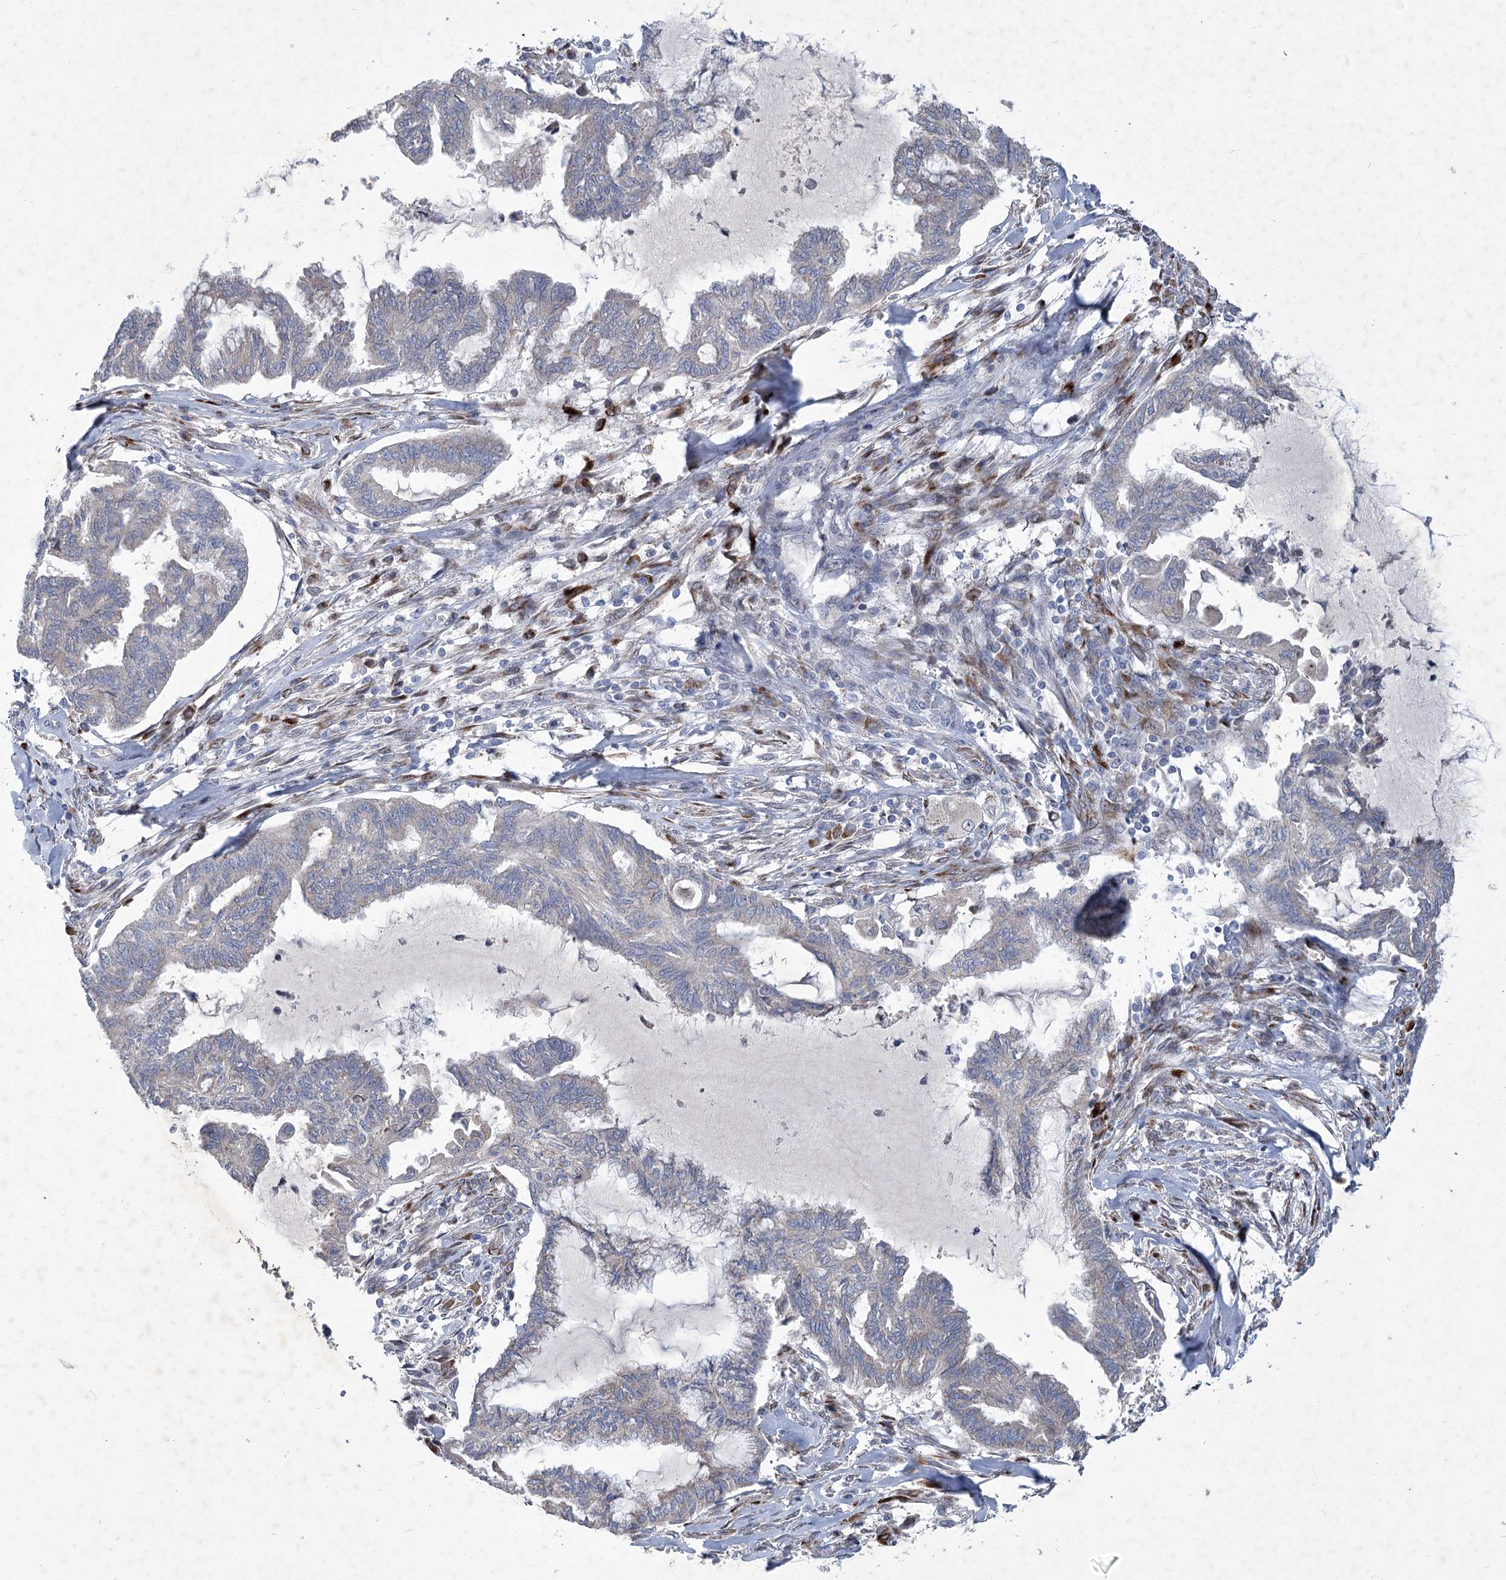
{"staining": {"intensity": "negative", "quantity": "none", "location": "none"}, "tissue": "endometrial cancer", "cell_type": "Tumor cells", "image_type": "cancer", "snomed": [{"axis": "morphology", "description": "Adenocarcinoma, NOS"}, {"axis": "topography", "description": "Endometrium"}], "caption": "The histopathology image exhibits no significant positivity in tumor cells of endometrial adenocarcinoma.", "gene": "GCNT4", "patient": {"sex": "female", "age": 86}}